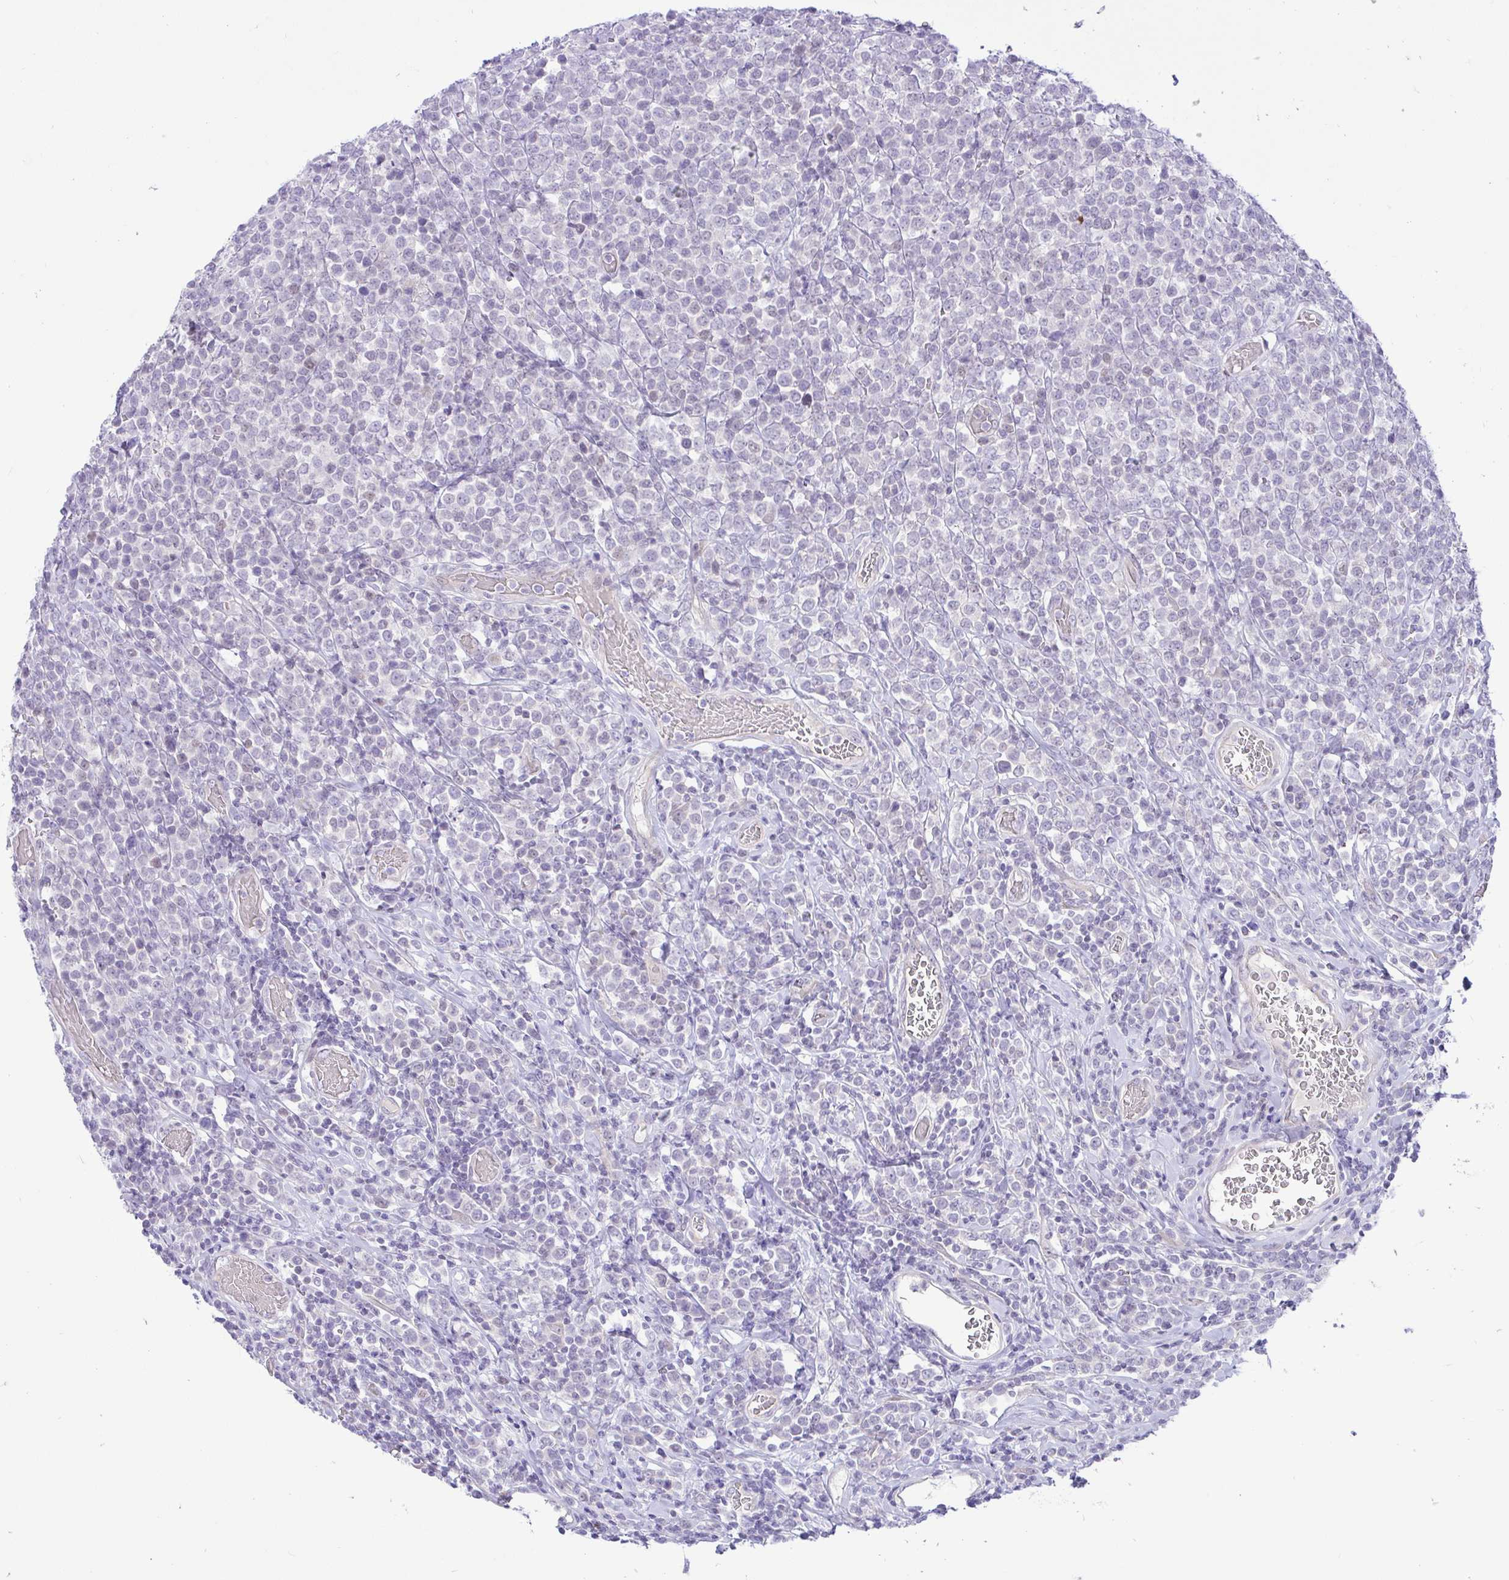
{"staining": {"intensity": "negative", "quantity": "none", "location": "none"}, "tissue": "lymphoma", "cell_type": "Tumor cells", "image_type": "cancer", "snomed": [{"axis": "morphology", "description": "Malignant lymphoma, non-Hodgkin's type, High grade"}, {"axis": "topography", "description": "Soft tissue"}], "caption": "IHC micrograph of neoplastic tissue: human malignant lymphoma, non-Hodgkin's type (high-grade) stained with DAB shows no significant protein staining in tumor cells. (Stains: DAB IHC with hematoxylin counter stain, Microscopy: brightfield microscopy at high magnification).", "gene": "ZNF101", "patient": {"sex": "female", "age": 56}}